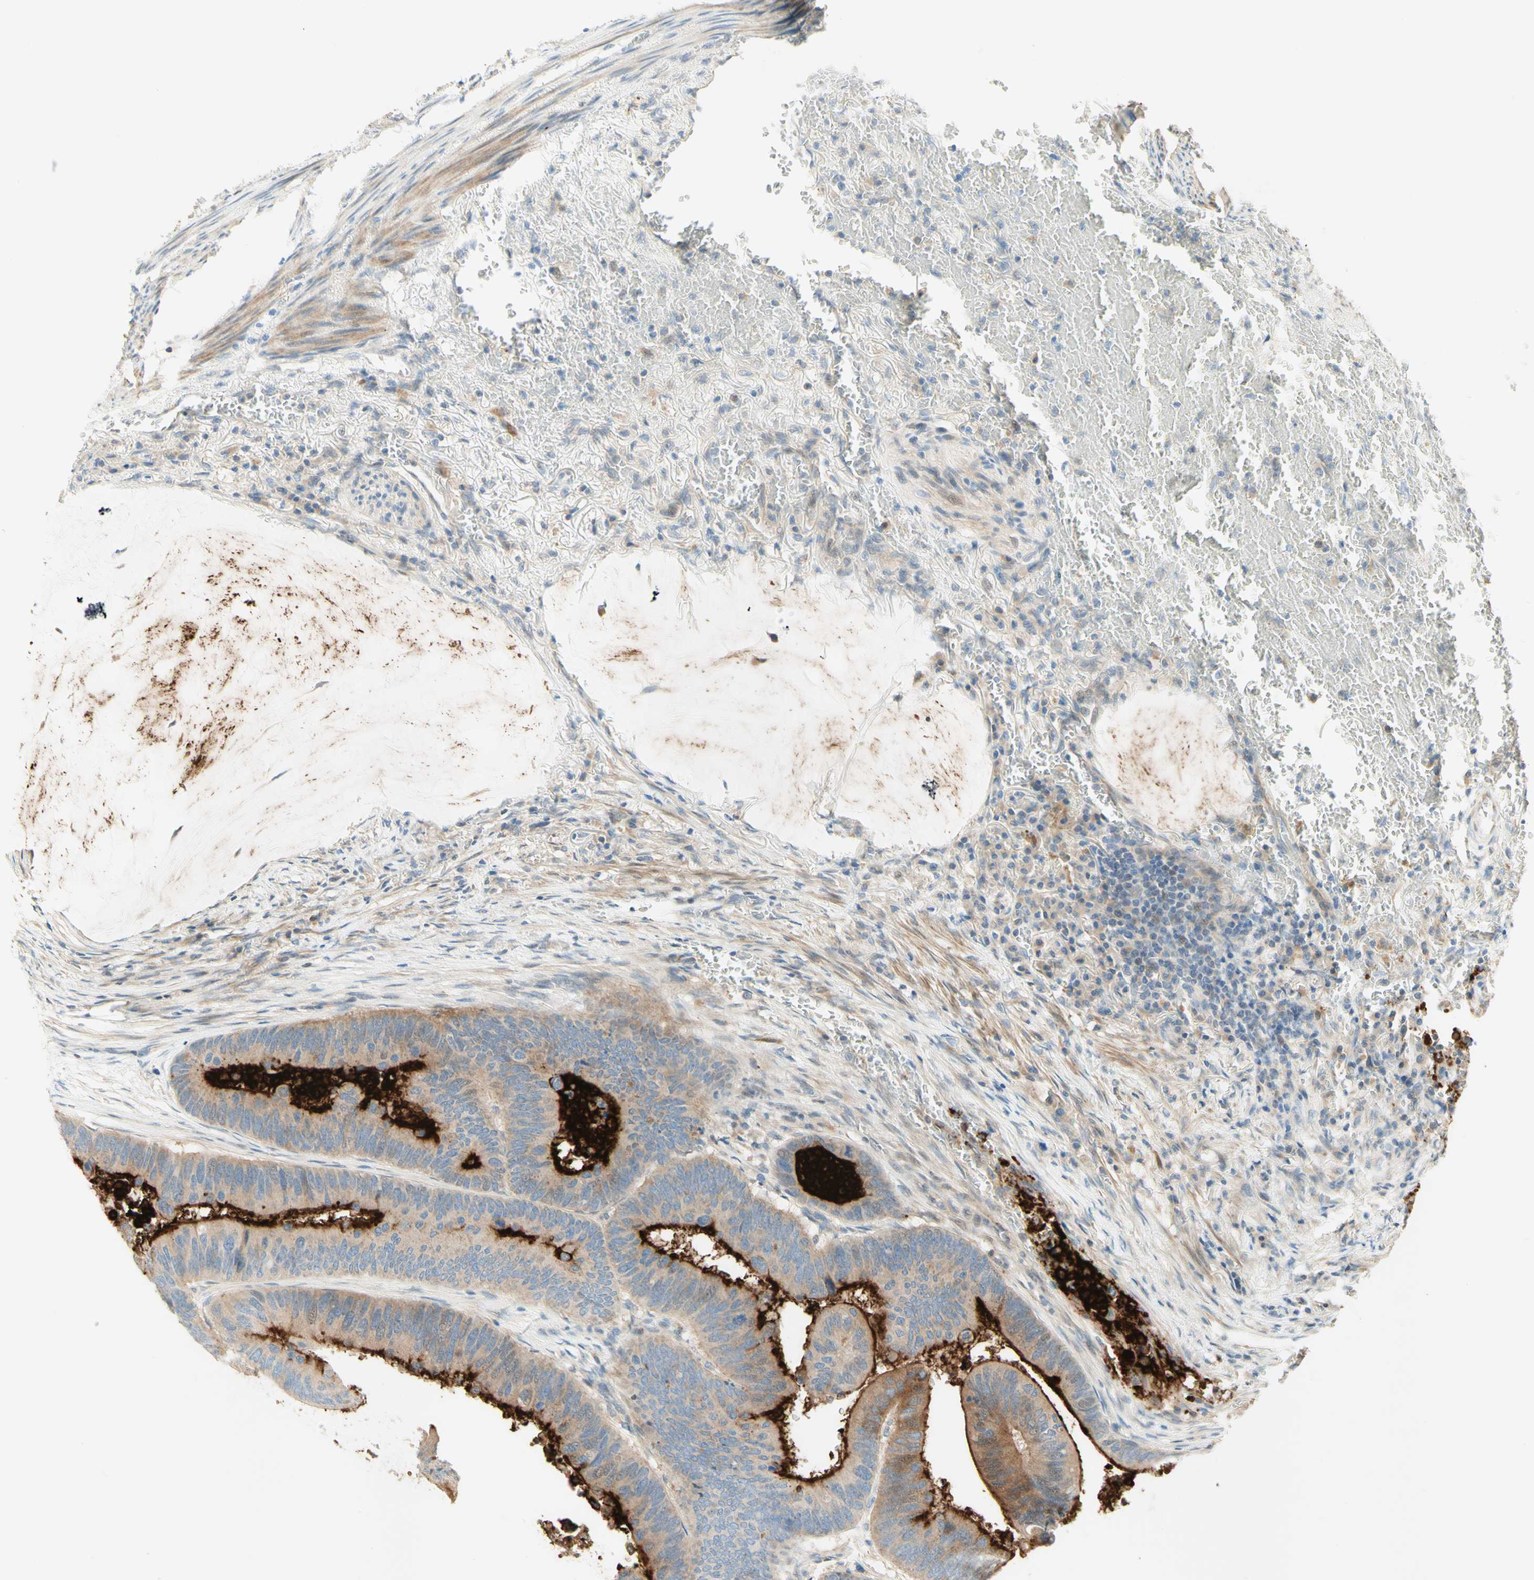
{"staining": {"intensity": "strong", "quantity": "25%-75%", "location": "cytoplasmic/membranous"}, "tissue": "colorectal cancer", "cell_type": "Tumor cells", "image_type": "cancer", "snomed": [{"axis": "morphology", "description": "Normal tissue, NOS"}, {"axis": "morphology", "description": "Adenocarcinoma, NOS"}, {"axis": "topography", "description": "Rectum"}, {"axis": "topography", "description": "Peripheral nerve tissue"}], "caption": "Strong cytoplasmic/membranous protein staining is identified in about 25%-75% of tumor cells in colorectal adenocarcinoma. The staining is performed using DAB brown chromogen to label protein expression. The nuclei are counter-stained blue using hematoxylin.", "gene": "PROM1", "patient": {"sex": "male", "age": 92}}